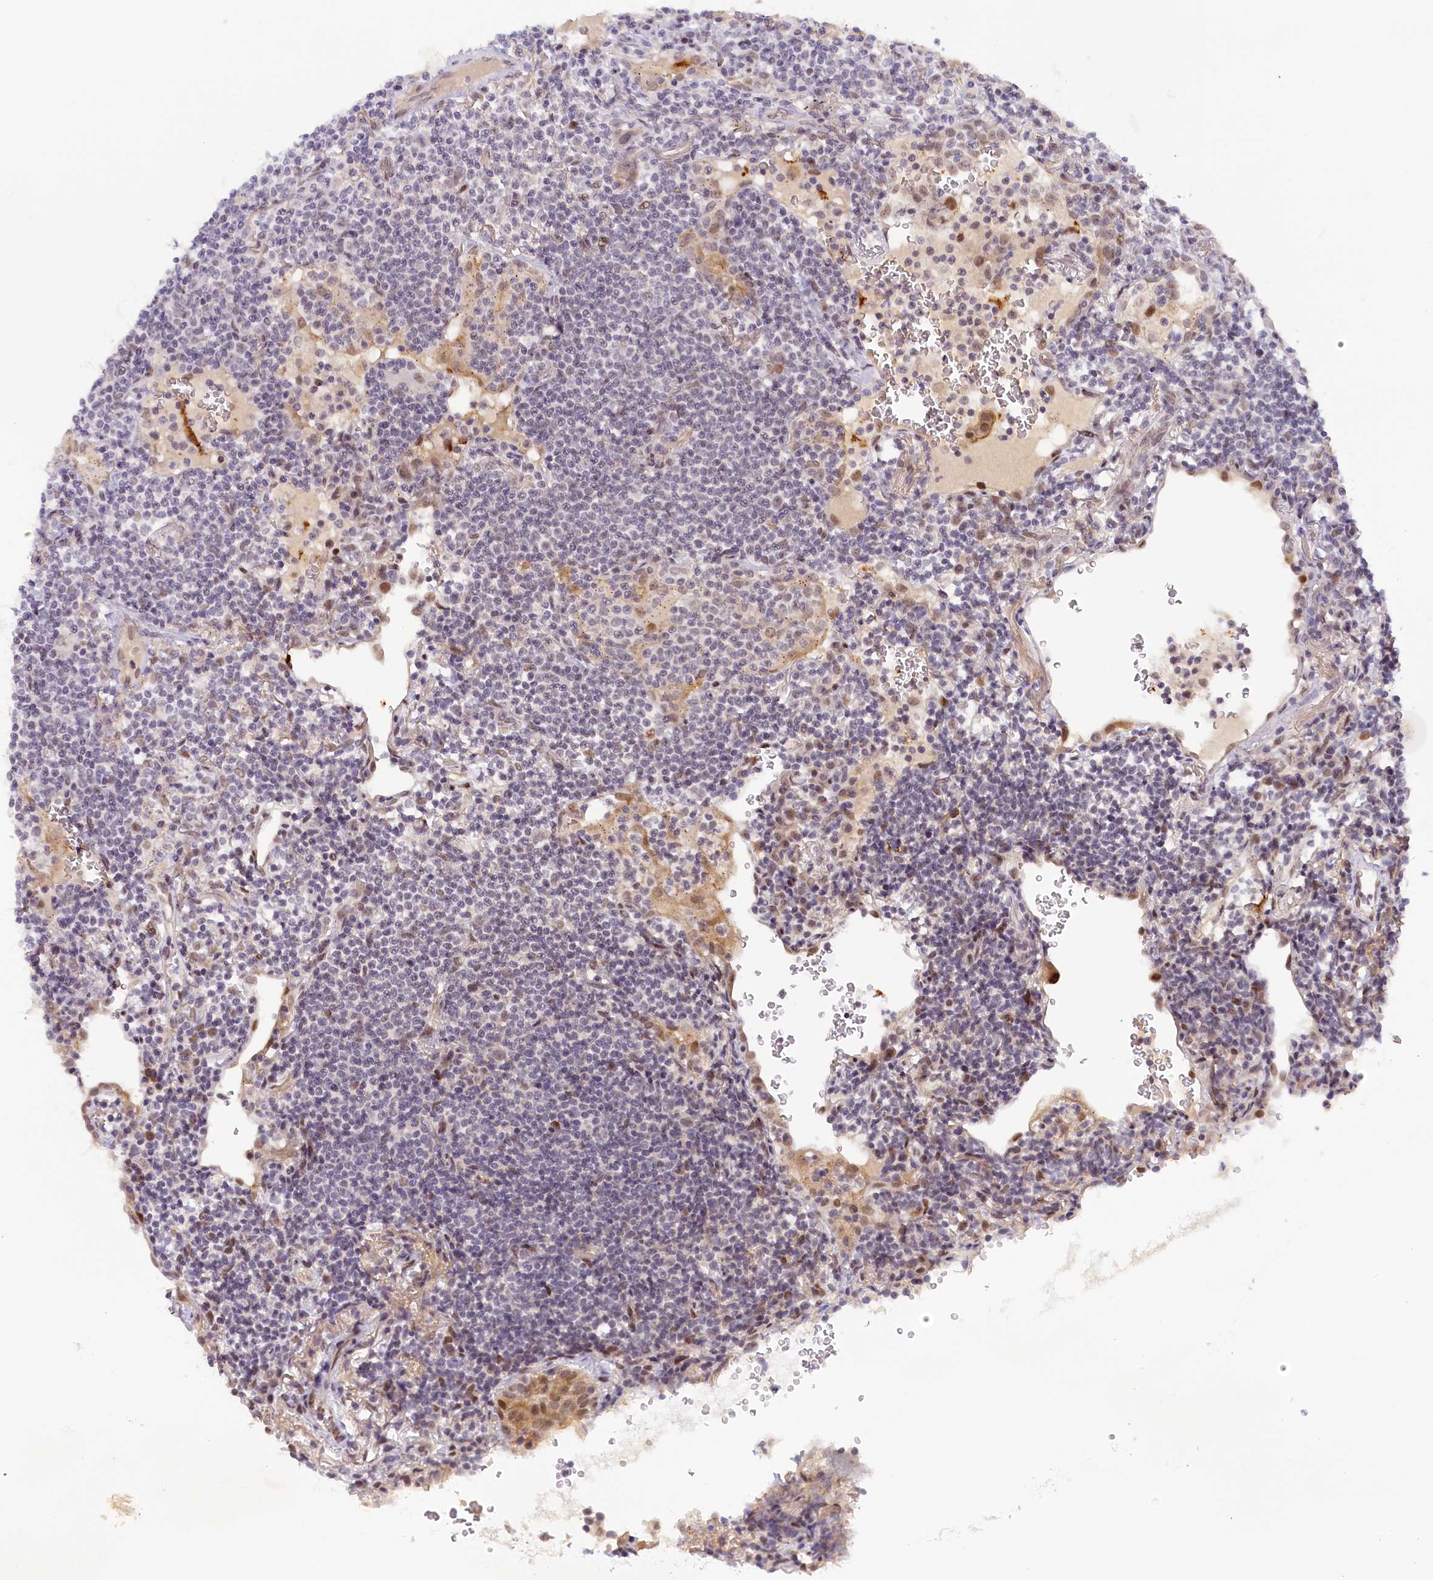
{"staining": {"intensity": "negative", "quantity": "none", "location": "none"}, "tissue": "lymphoma", "cell_type": "Tumor cells", "image_type": "cancer", "snomed": [{"axis": "morphology", "description": "Malignant lymphoma, non-Hodgkin's type, Low grade"}, {"axis": "topography", "description": "Lung"}], "caption": "High power microscopy micrograph of an immunohistochemistry photomicrograph of lymphoma, revealing no significant positivity in tumor cells.", "gene": "SEC31B", "patient": {"sex": "female", "age": 71}}